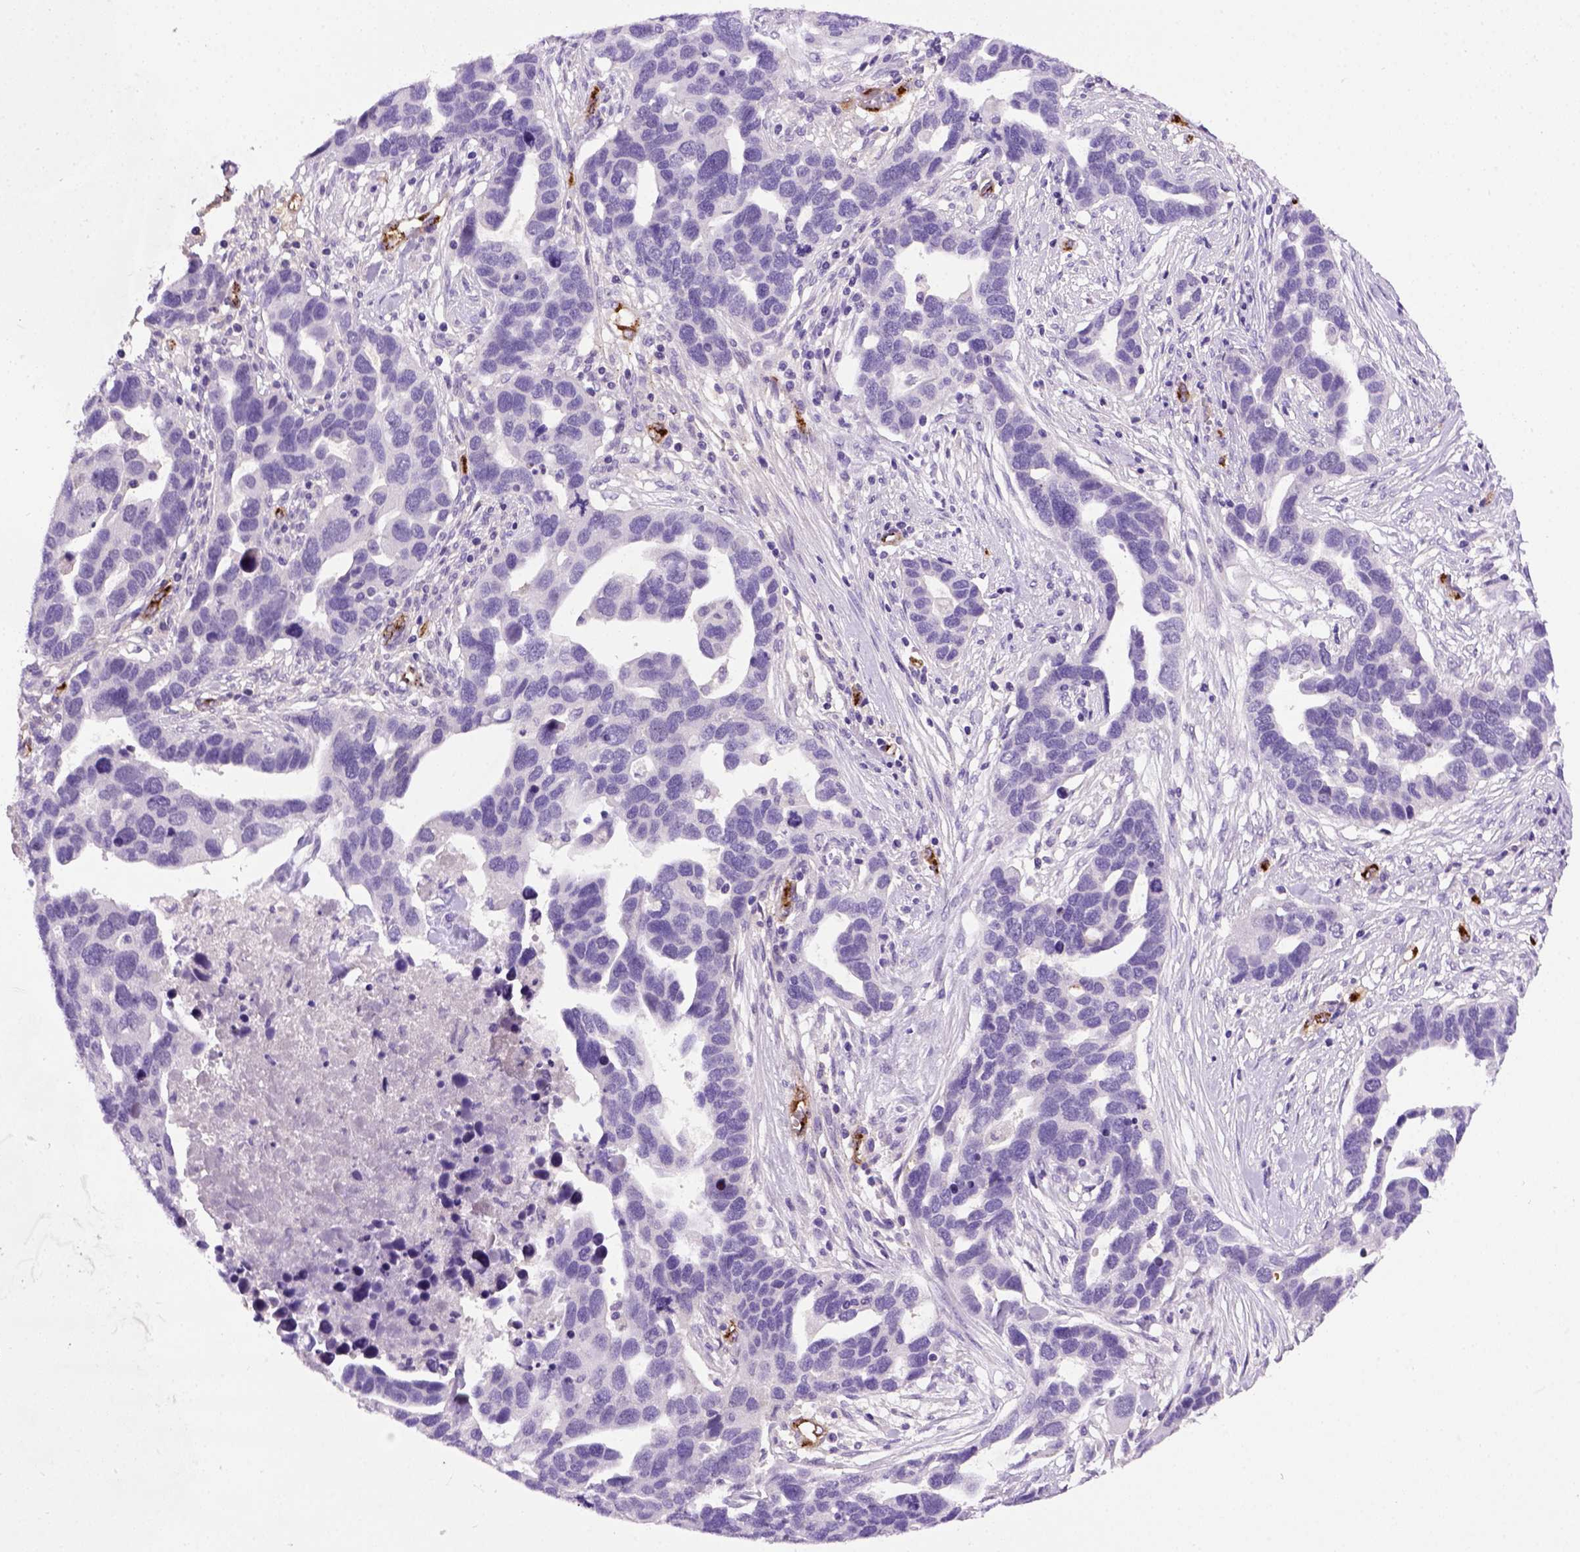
{"staining": {"intensity": "negative", "quantity": "none", "location": "none"}, "tissue": "ovarian cancer", "cell_type": "Tumor cells", "image_type": "cancer", "snomed": [{"axis": "morphology", "description": "Cystadenocarcinoma, serous, NOS"}, {"axis": "topography", "description": "Ovary"}], "caption": "DAB immunohistochemical staining of human ovarian cancer shows no significant staining in tumor cells. (Stains: DAB immunohistochemistry with hematoxylin counter stain, Microscopy: brightfield microscopy at high magnification).", "gene": "VWF", "patient": {"sex": "female", "age": 54}}